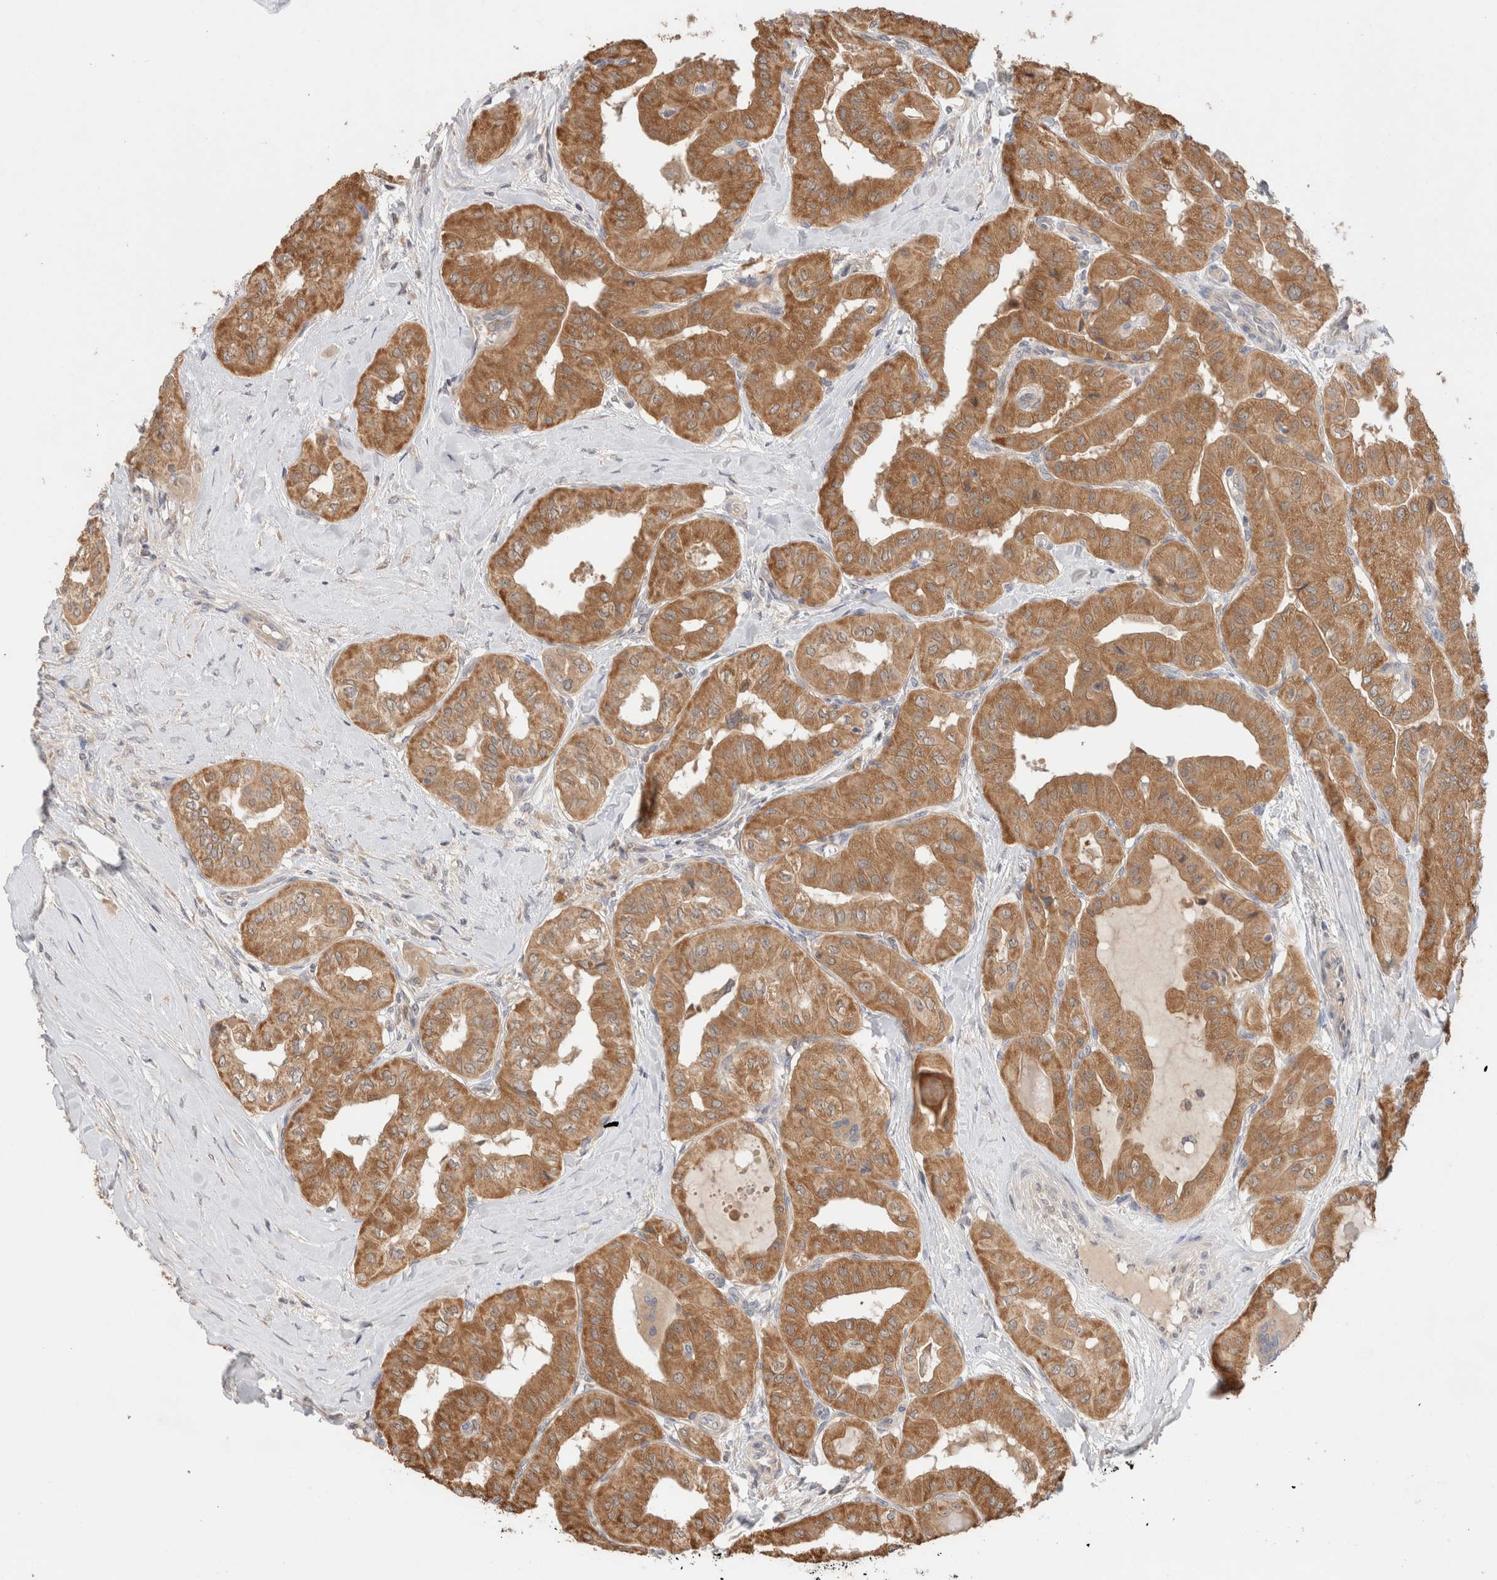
{"staining": {"intensity": "moderate", "quantity": ">75%", "location": "cytoplasmic/membranous"}, "tissue": "thyroid cancer", "cell_type": "Tumor cells", "image_type": "cancer", "snomed": [{"axis": "morphology", "description": "Papillary adenocarcinoma, NOS"}, {"axis": "topography", "description": "Thyroid gland"}], "caption": "A histopathology image of human thyroid cancer (papillary adenocarcinoma) stained for a protein reveals moderate cytoplasmic/membranous brown staining in tumor cells.", "gene": "CA13", "patient": {"sex": "female", "age": 59}}